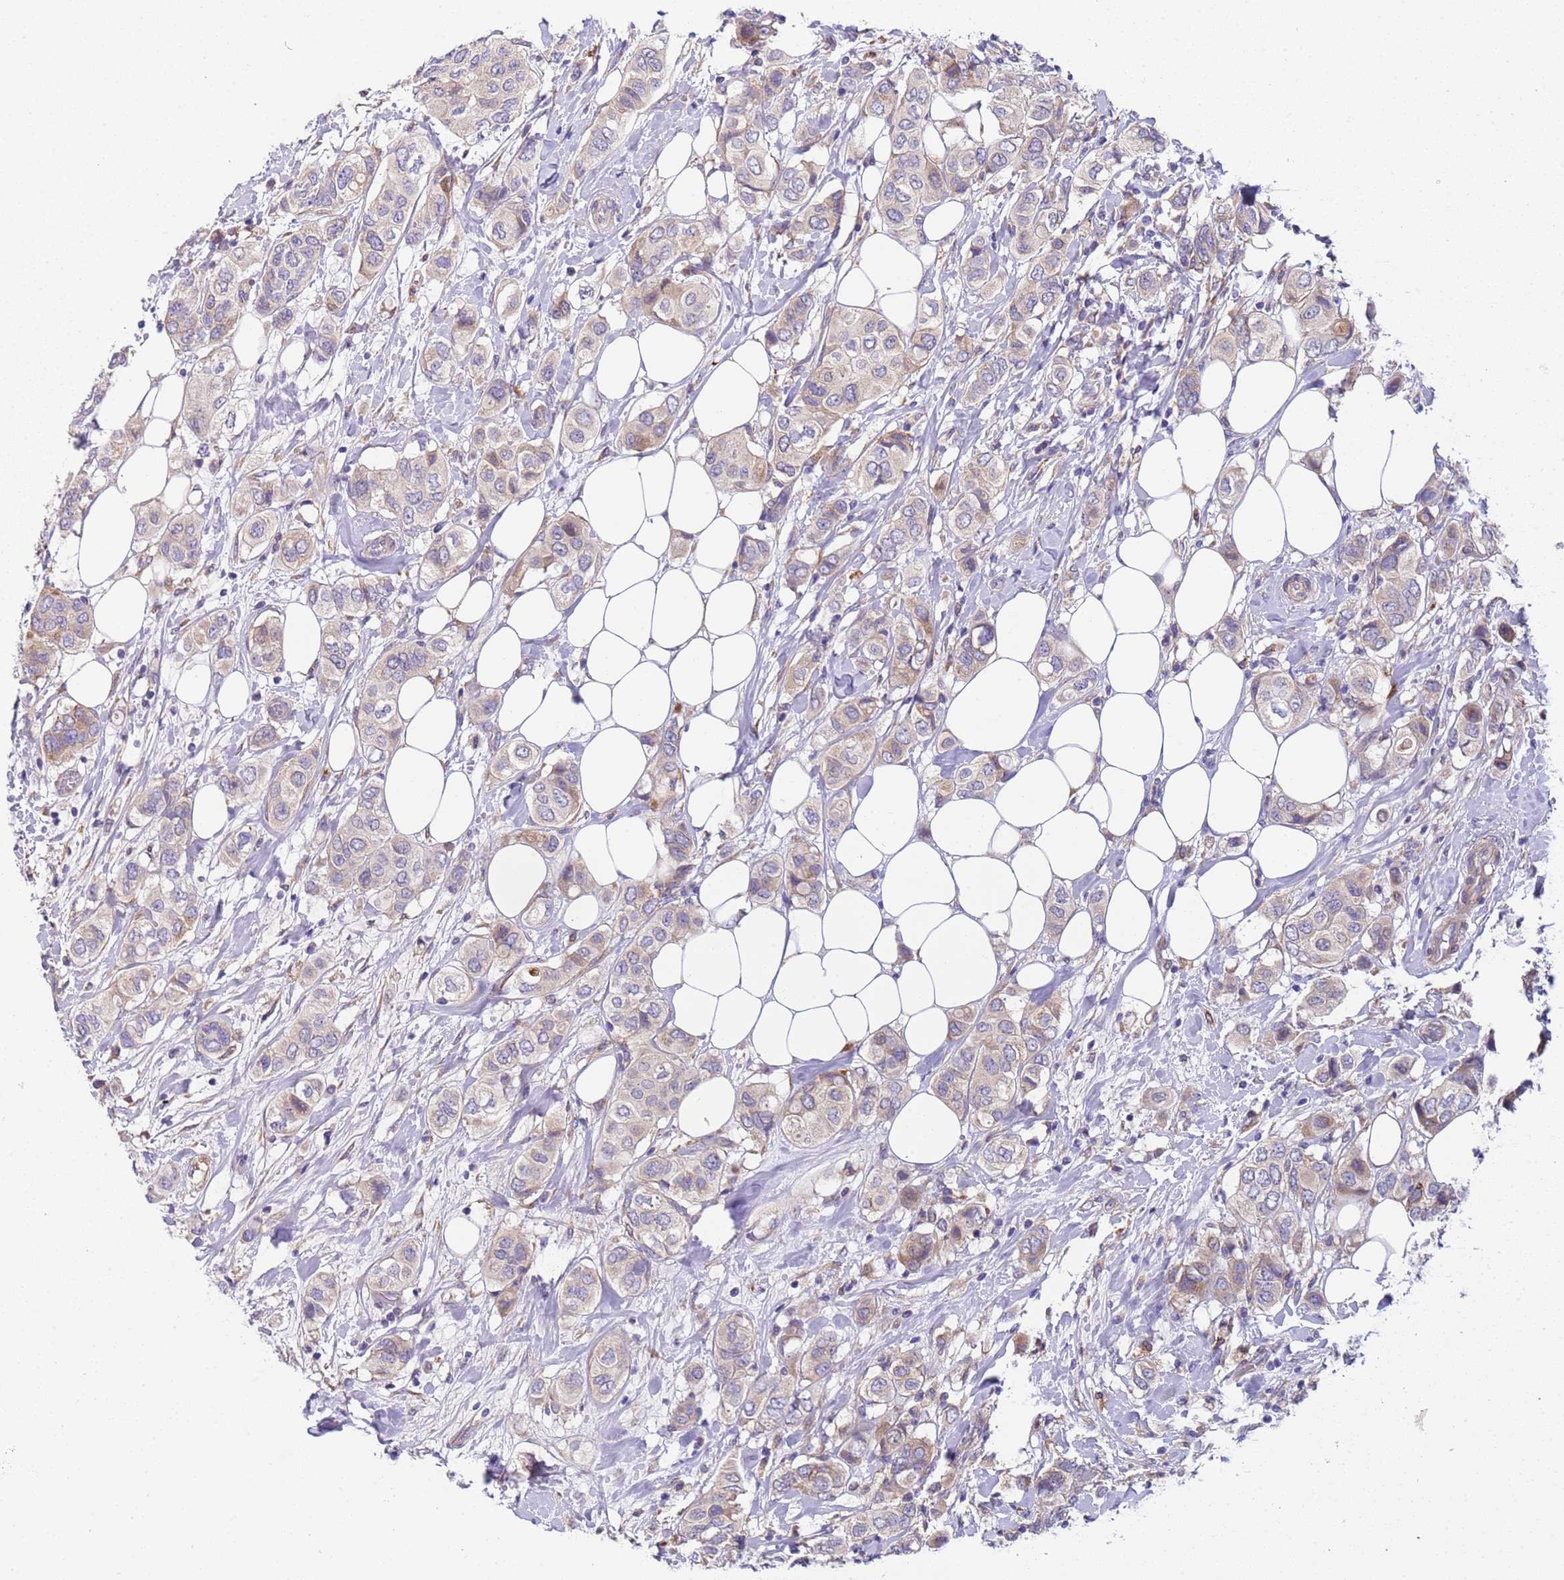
{"staining": {"intensity": "weak", "quantity": "25%-75%", "location": "cytoplasmic/membranous"}, "tissue": "breast cancer", "cell_type": "Tumor cells", "image_type": "cancer", "snomed": [{"axis": "morphology", "description": "Lobular carcinoma"}, {"axis": "topography", "description": "Breast"}], "caption": "Immunohistochemistry (IHC) image of lobular carcinoma (breast) stained for a protein (brown), which shows low levels of weak cytoplasmic/membranous staining in approximately 25%-75% of tumor cells.", "gene": "PAQR7", "patient": {"sex": "female", "age": 51}}